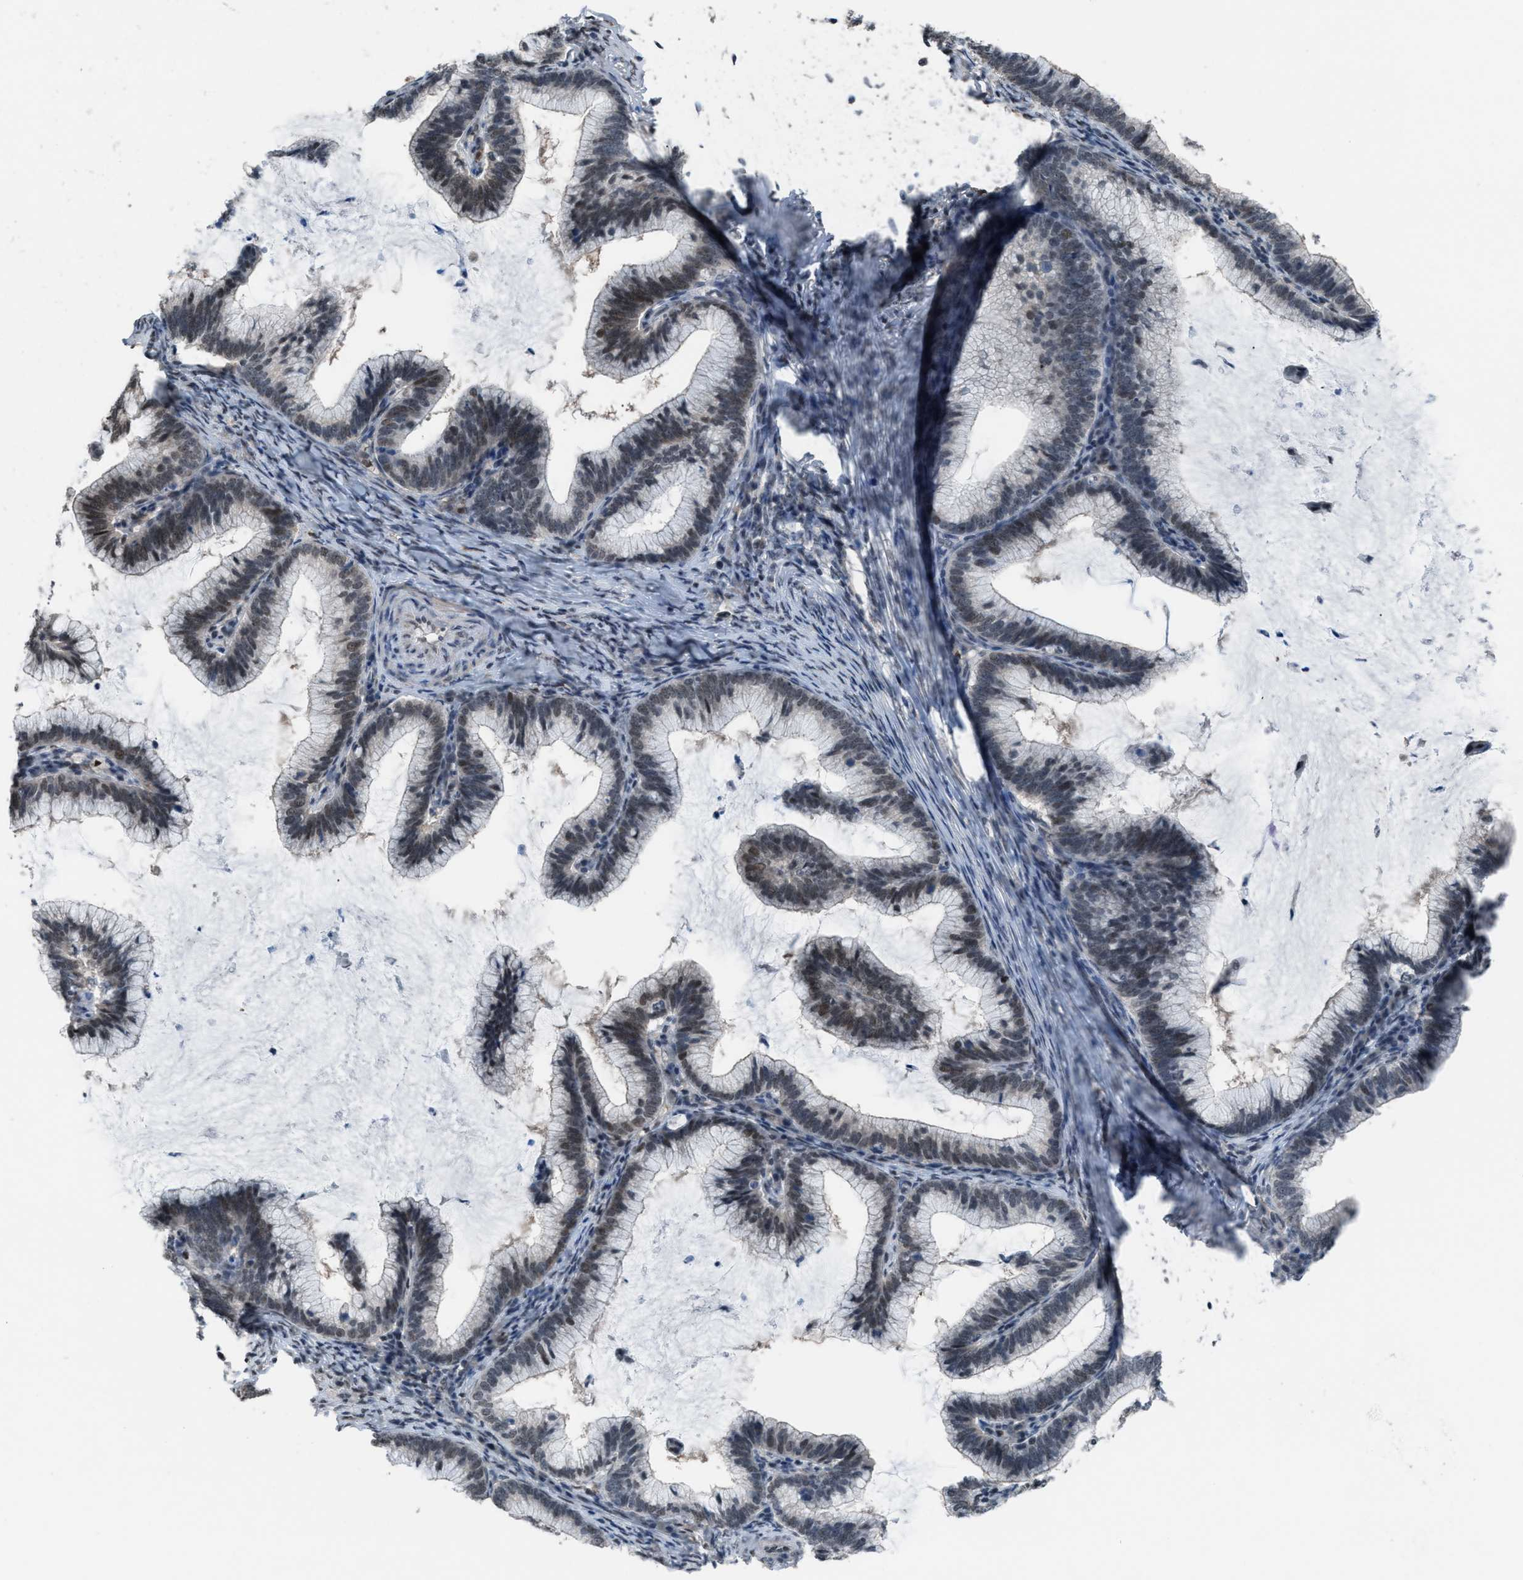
{"staining": {"intensity": "weak", "quantity": "25%-75%", "location": "nuclear"}, "tissue": "cervical cancer", "cell_type": "Tumor cells", "image_type": "cancer", "snomed": [{"axis": "morphology", "description": "Adenocarcinoma, NOS"}, {"axis": "topography", "description": "Cervix"}], "caption": "The photomicrograph exhibits a brown stain indicating the presence of a protein in the nuclear of tumor cells in adenocarcinoma (cervical).", "gene": "ZNF276", "patient": {"sex": "female", "age": 36}}